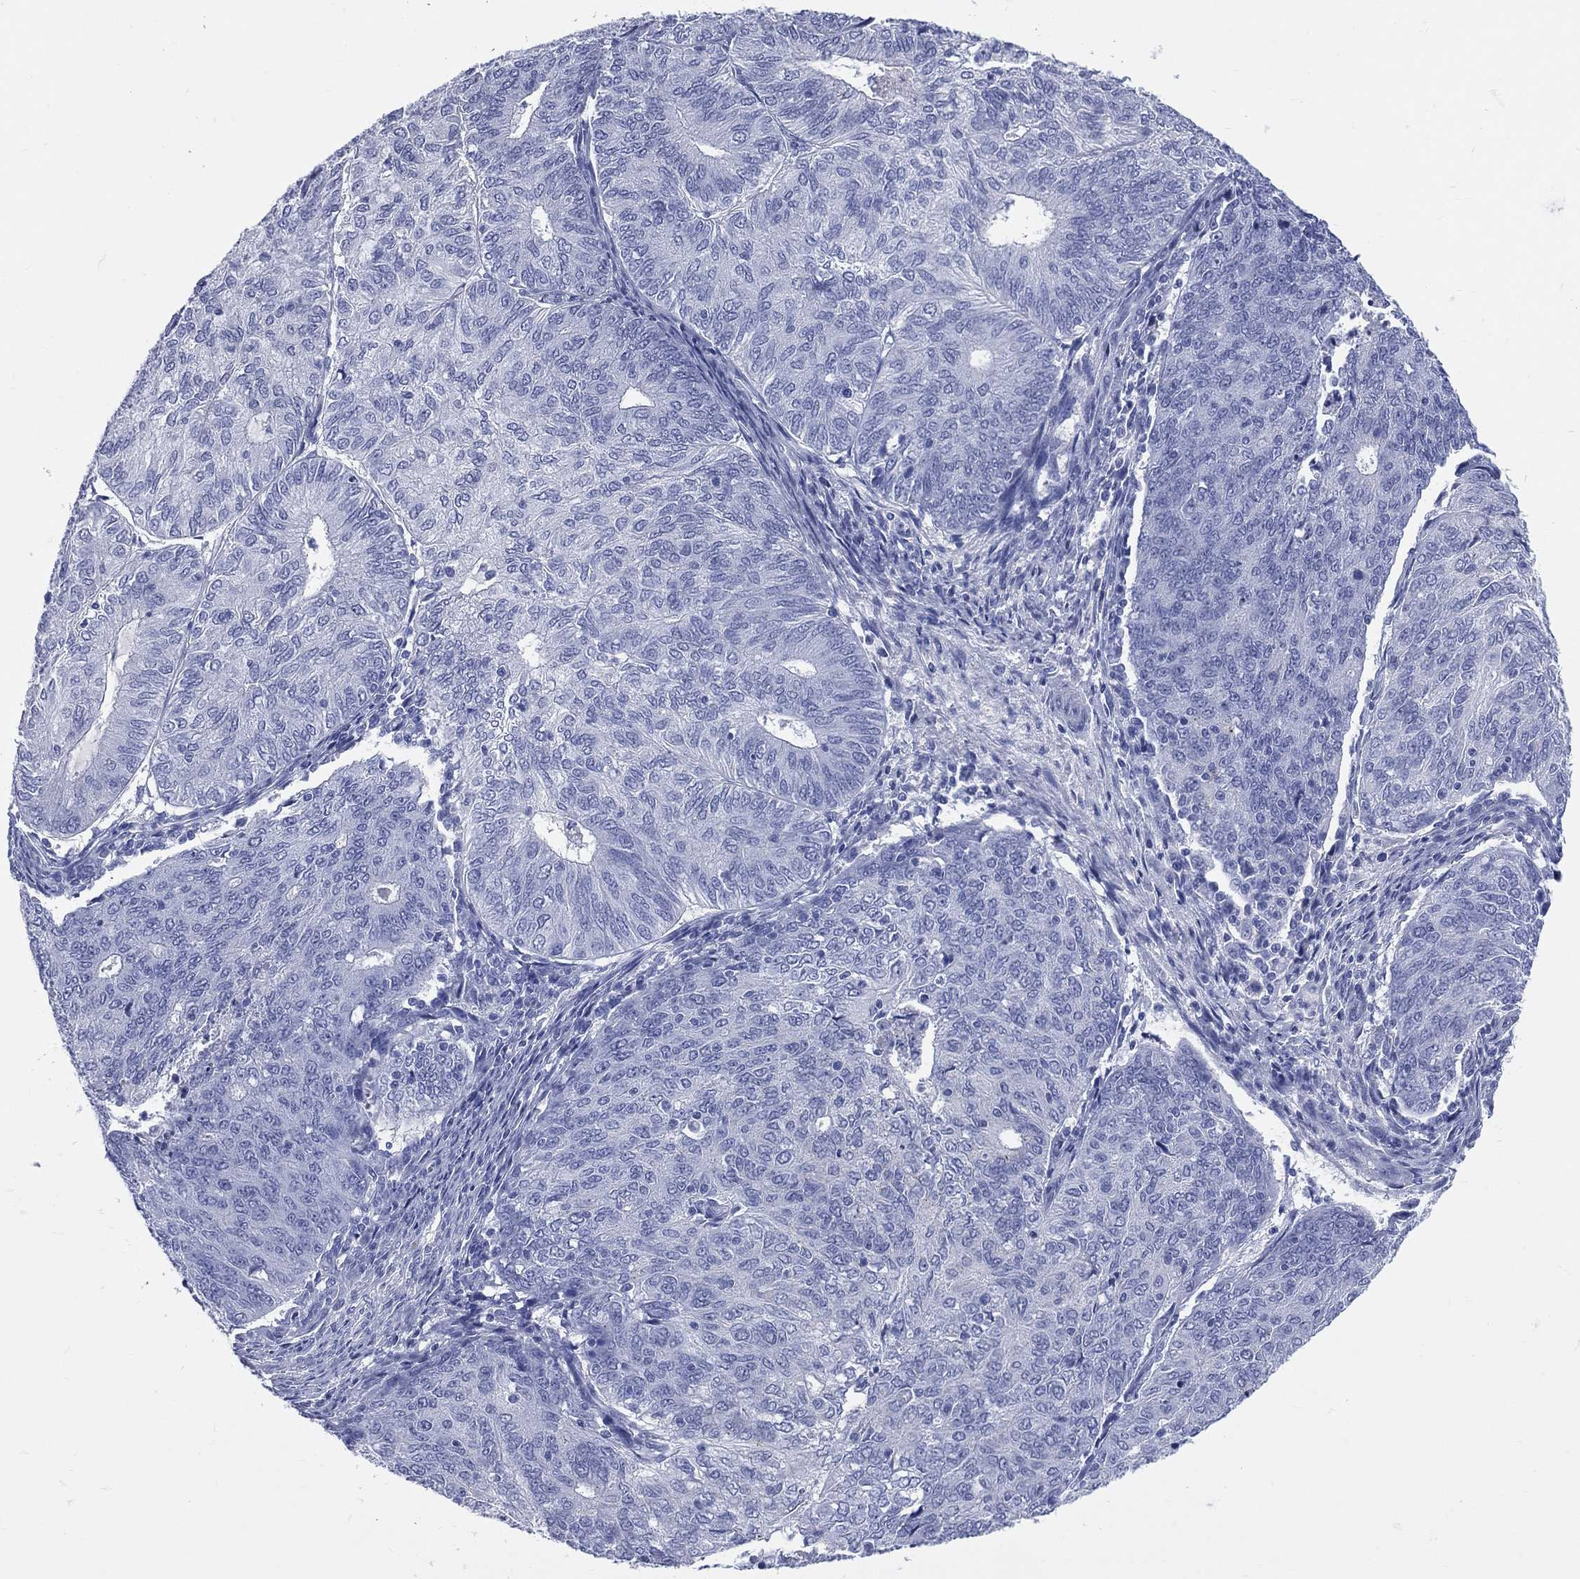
{"staining": {"intensity": "negative", "quantity": "none", "location": "none"}, "tissue": "endometrial cancer", "cell_type": "Tumor cells", "image_type": "cancer", "snomed": [{"axis": "morphology", "description": "Adenocarcinoma, NOS"}, {"axis": "topography", "description": "Endometrium"}], "caption": "Immunohistochemistry (IHC) of endometrial cancer reveals no staining in tumor cells.", "gene": "CYLC1", "patient": {"sex": "female", "age": 82}}